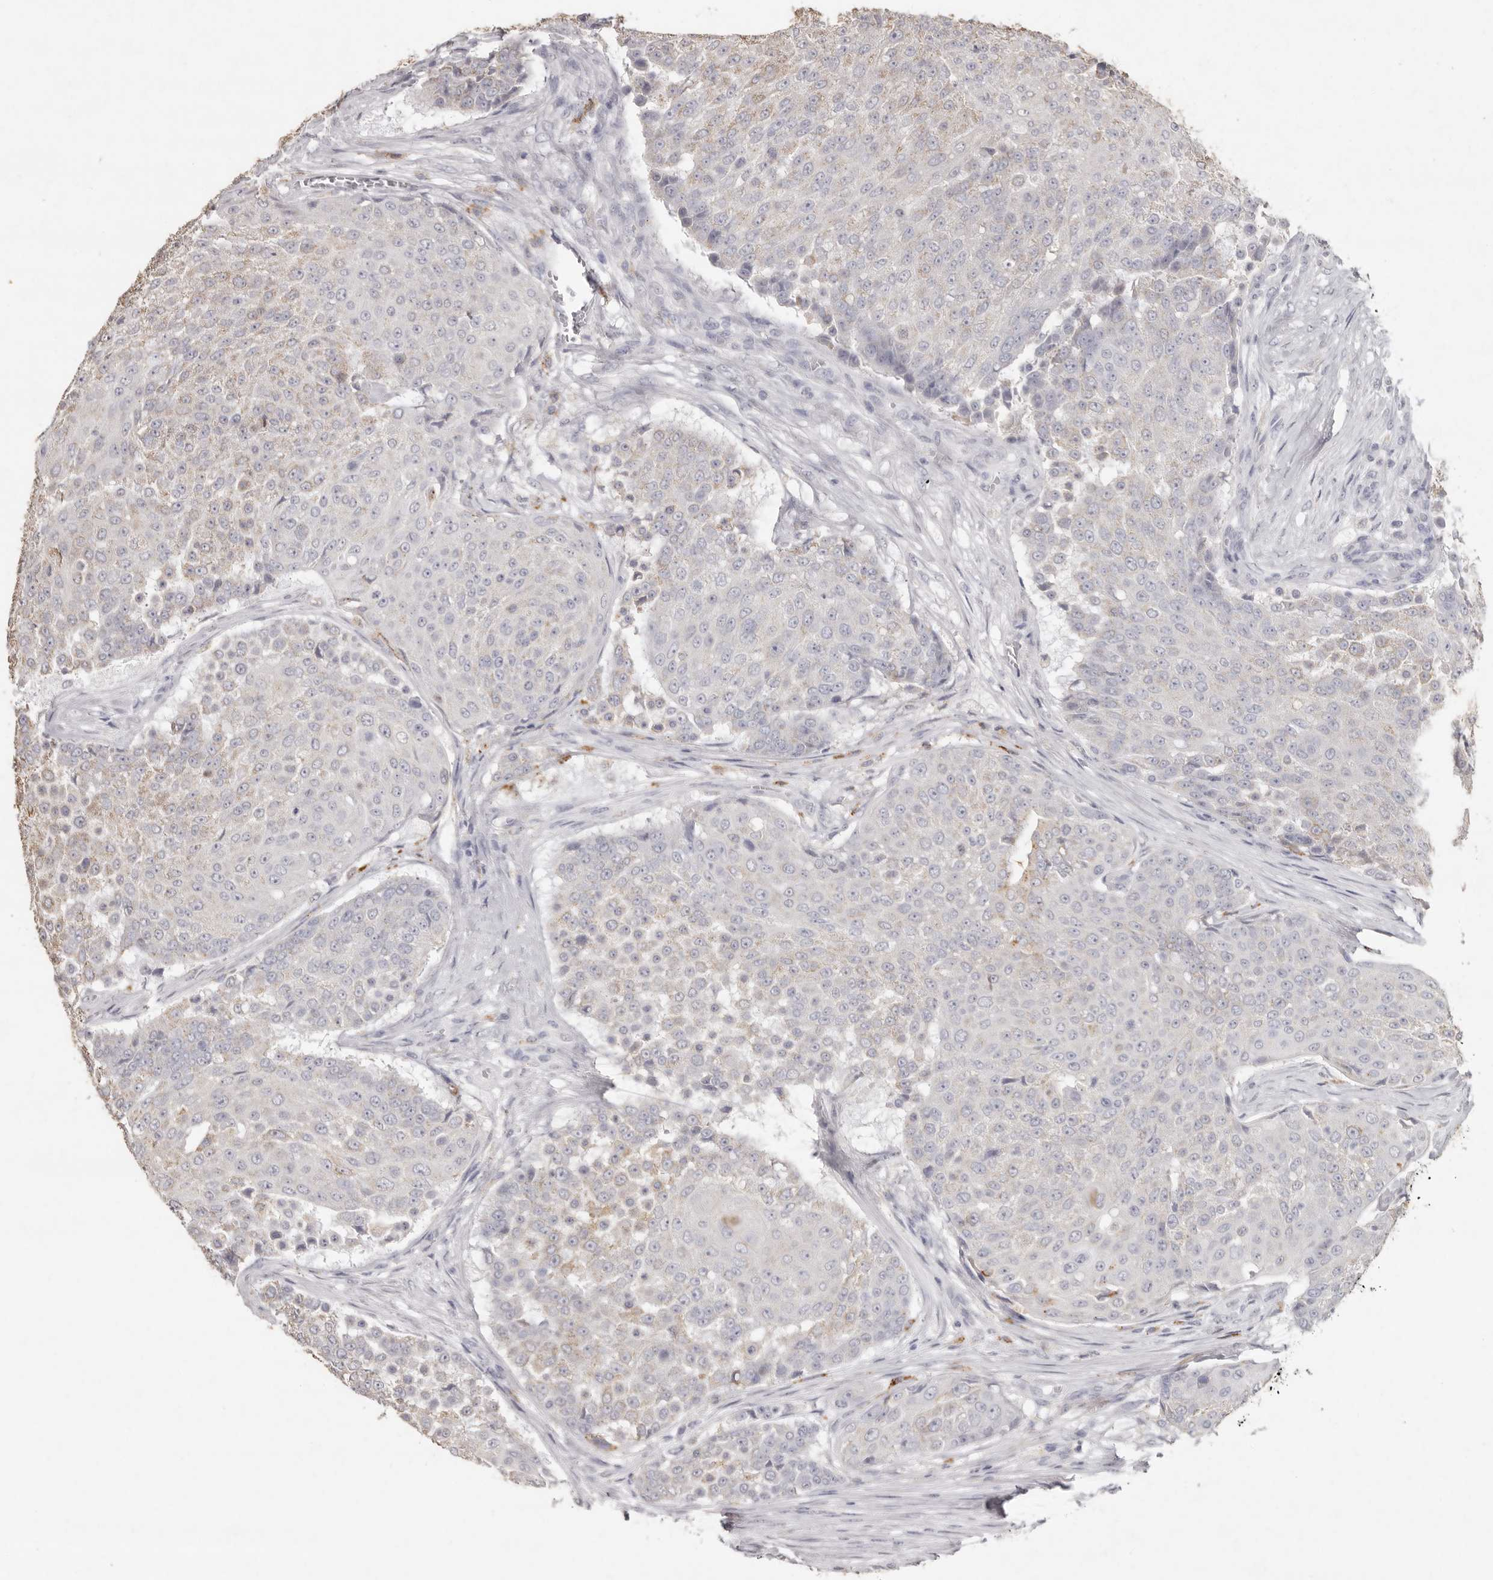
{"staining": {"intensity": "weak", "quantity": "<25%", "location": "cytoplasmic/membranous"}, "tissue": "urothelial cancer", "cell_type": "Tumor cells", "image_type": "cancer", "snomed": [{"axis": "morphology", "description": "Urothelial carcinoma, High grade"}, {"axis": "topography", "description": "Urinary bladder"}], "caption": "Urothelial carcinoma (high-grade) stained for a protein using immunohistochemistry (IHC) reveals no positivity tumor cells.", "gene": "FAM185A", "patient": {"sex": "female", "age": 63}}